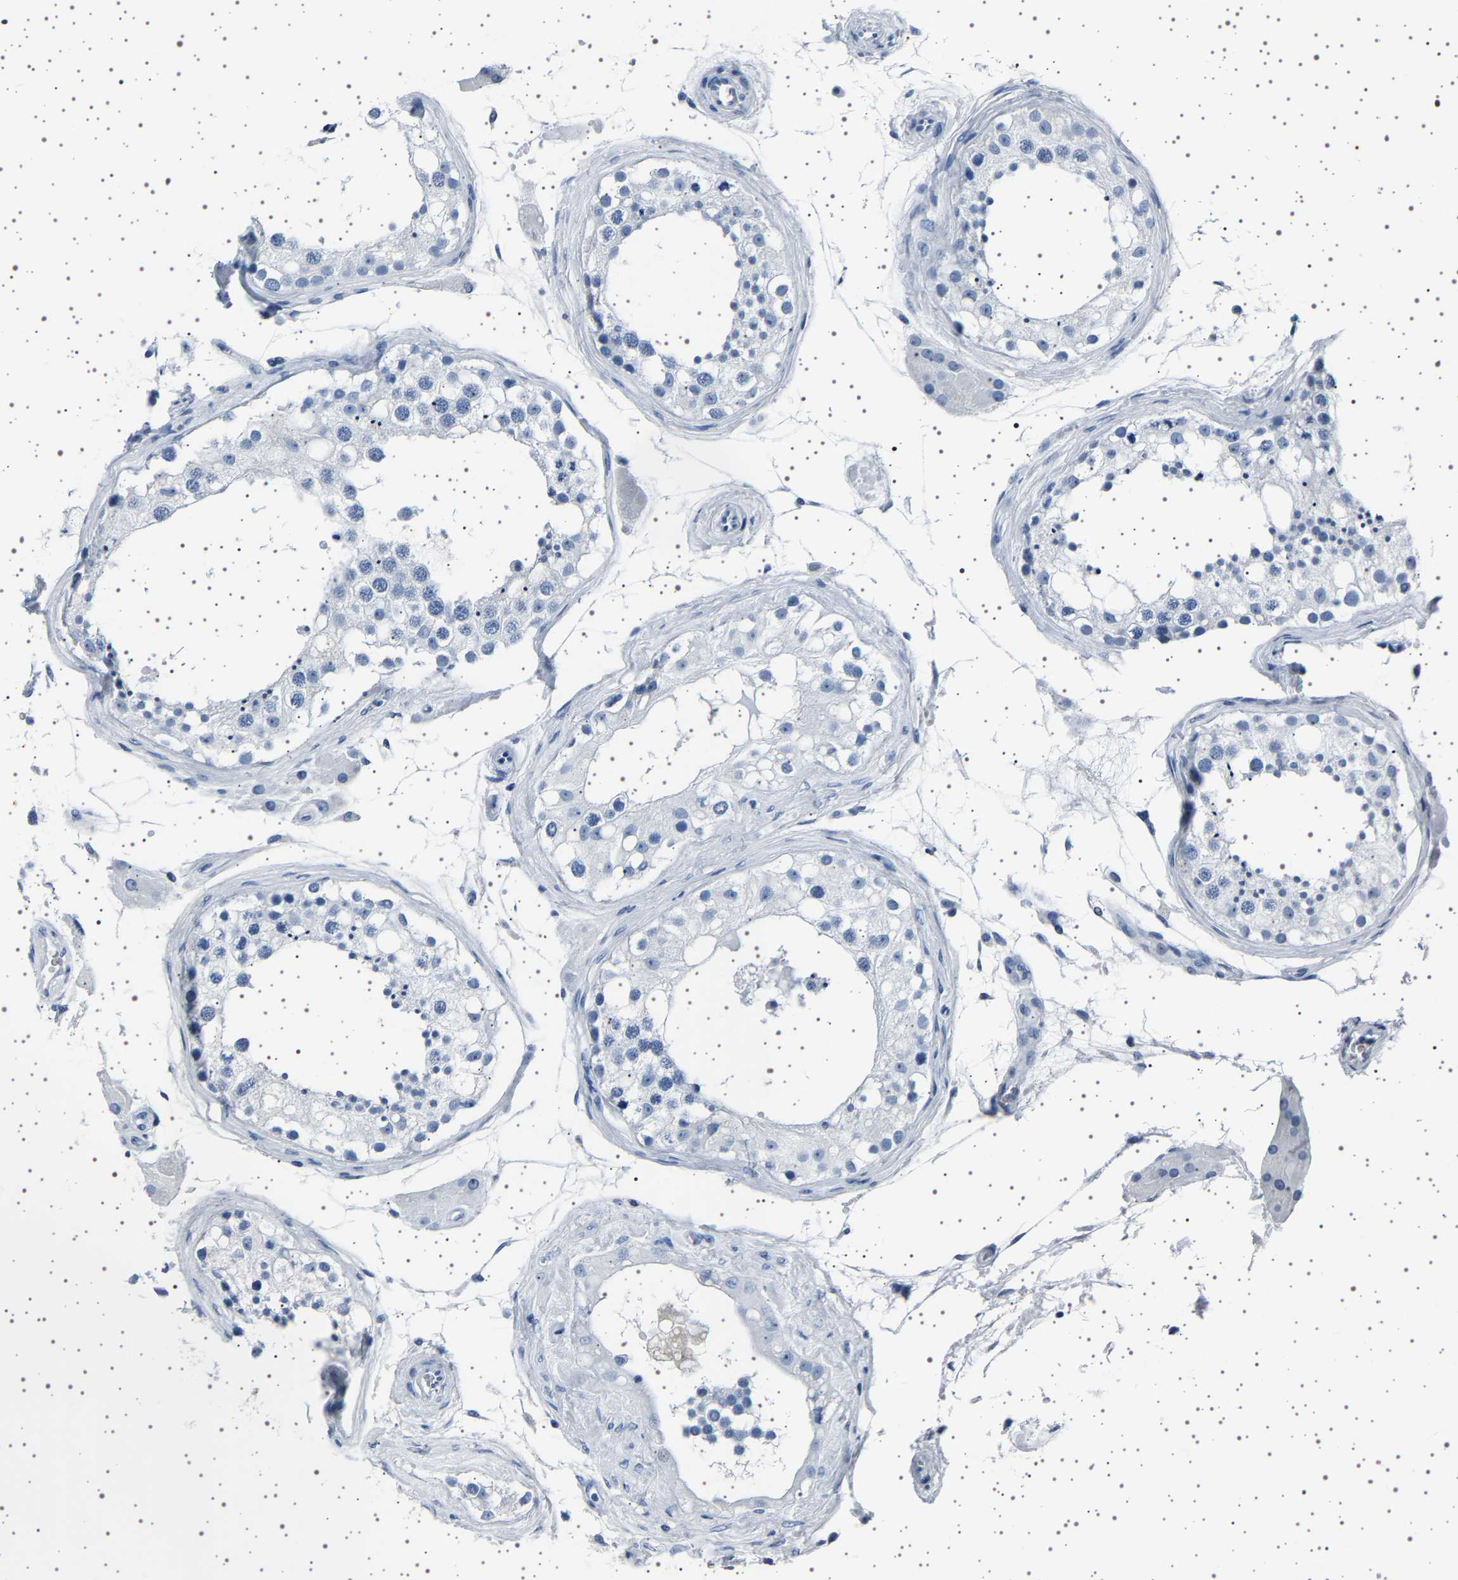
{"staining": {"intensity": "negative", "quantity": "none", "location": "none"}, "tissue": "testis", "cell_type": "Cells in seminiferous ducts", "image_type": "normal", "snomed": [{"axis": "morphology", "description": "Normal tissue, NOS"}, {"axis": "topography", "description": "Testis"}], "caption": "Immunohistochemical staining of normal testis reveals no significant positivity in cells in seminiferous ducts.", "gene": "TFF3", "patient": {"sex": "male", "age": 68}}